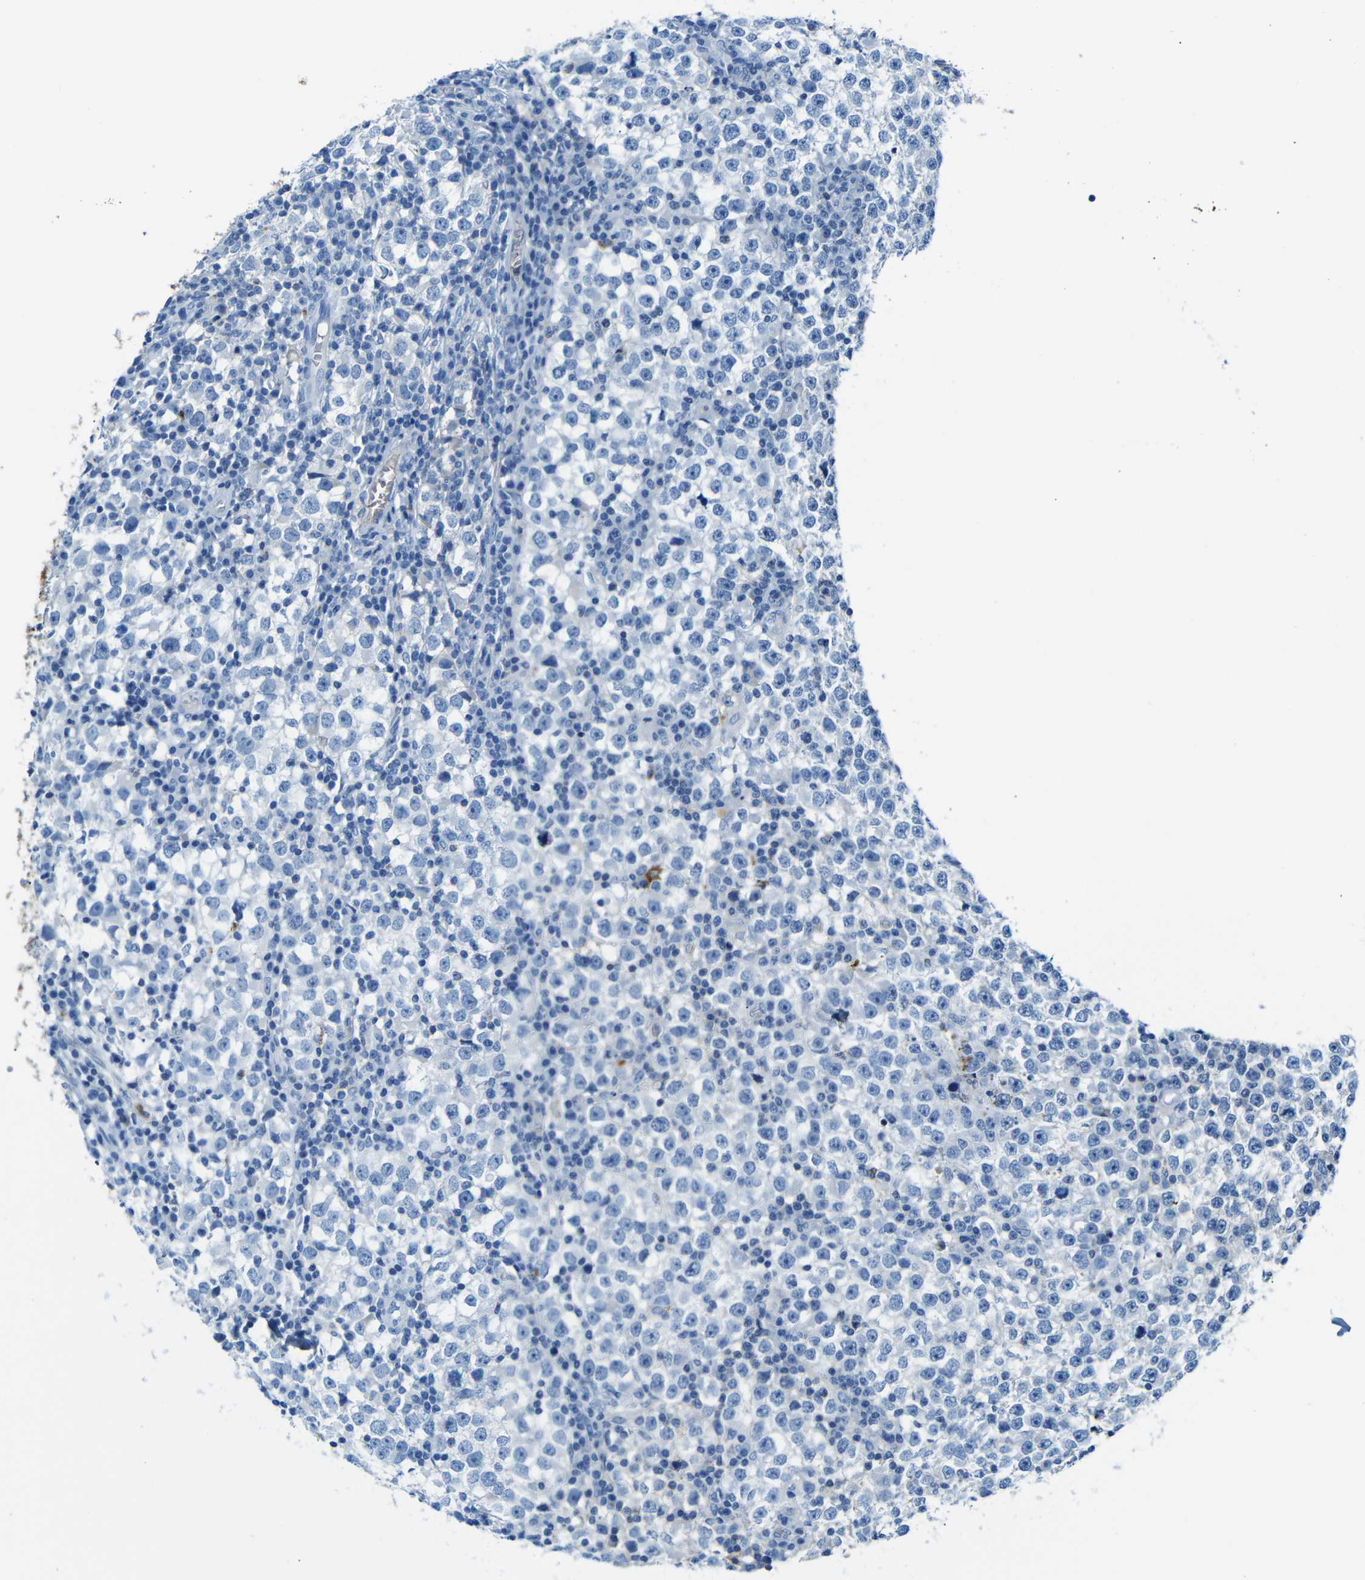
{"staining": {"intensity": "negative", "quantity": "none", "location": "none"}, "tissue": "testis cancer", "cell_type": "Tumor cells", "image_type": "cancer", "snomed": [{"axis": "morphology", "description": "Seminoma, NOS"}, {"axis": "topography", "description": "Testis"}], "caption": "Tumor cells show no significant staining in testis cancer (seminoma).", "gene": "SERPINA1", "patient": {"sex": "male", "age": 65}}